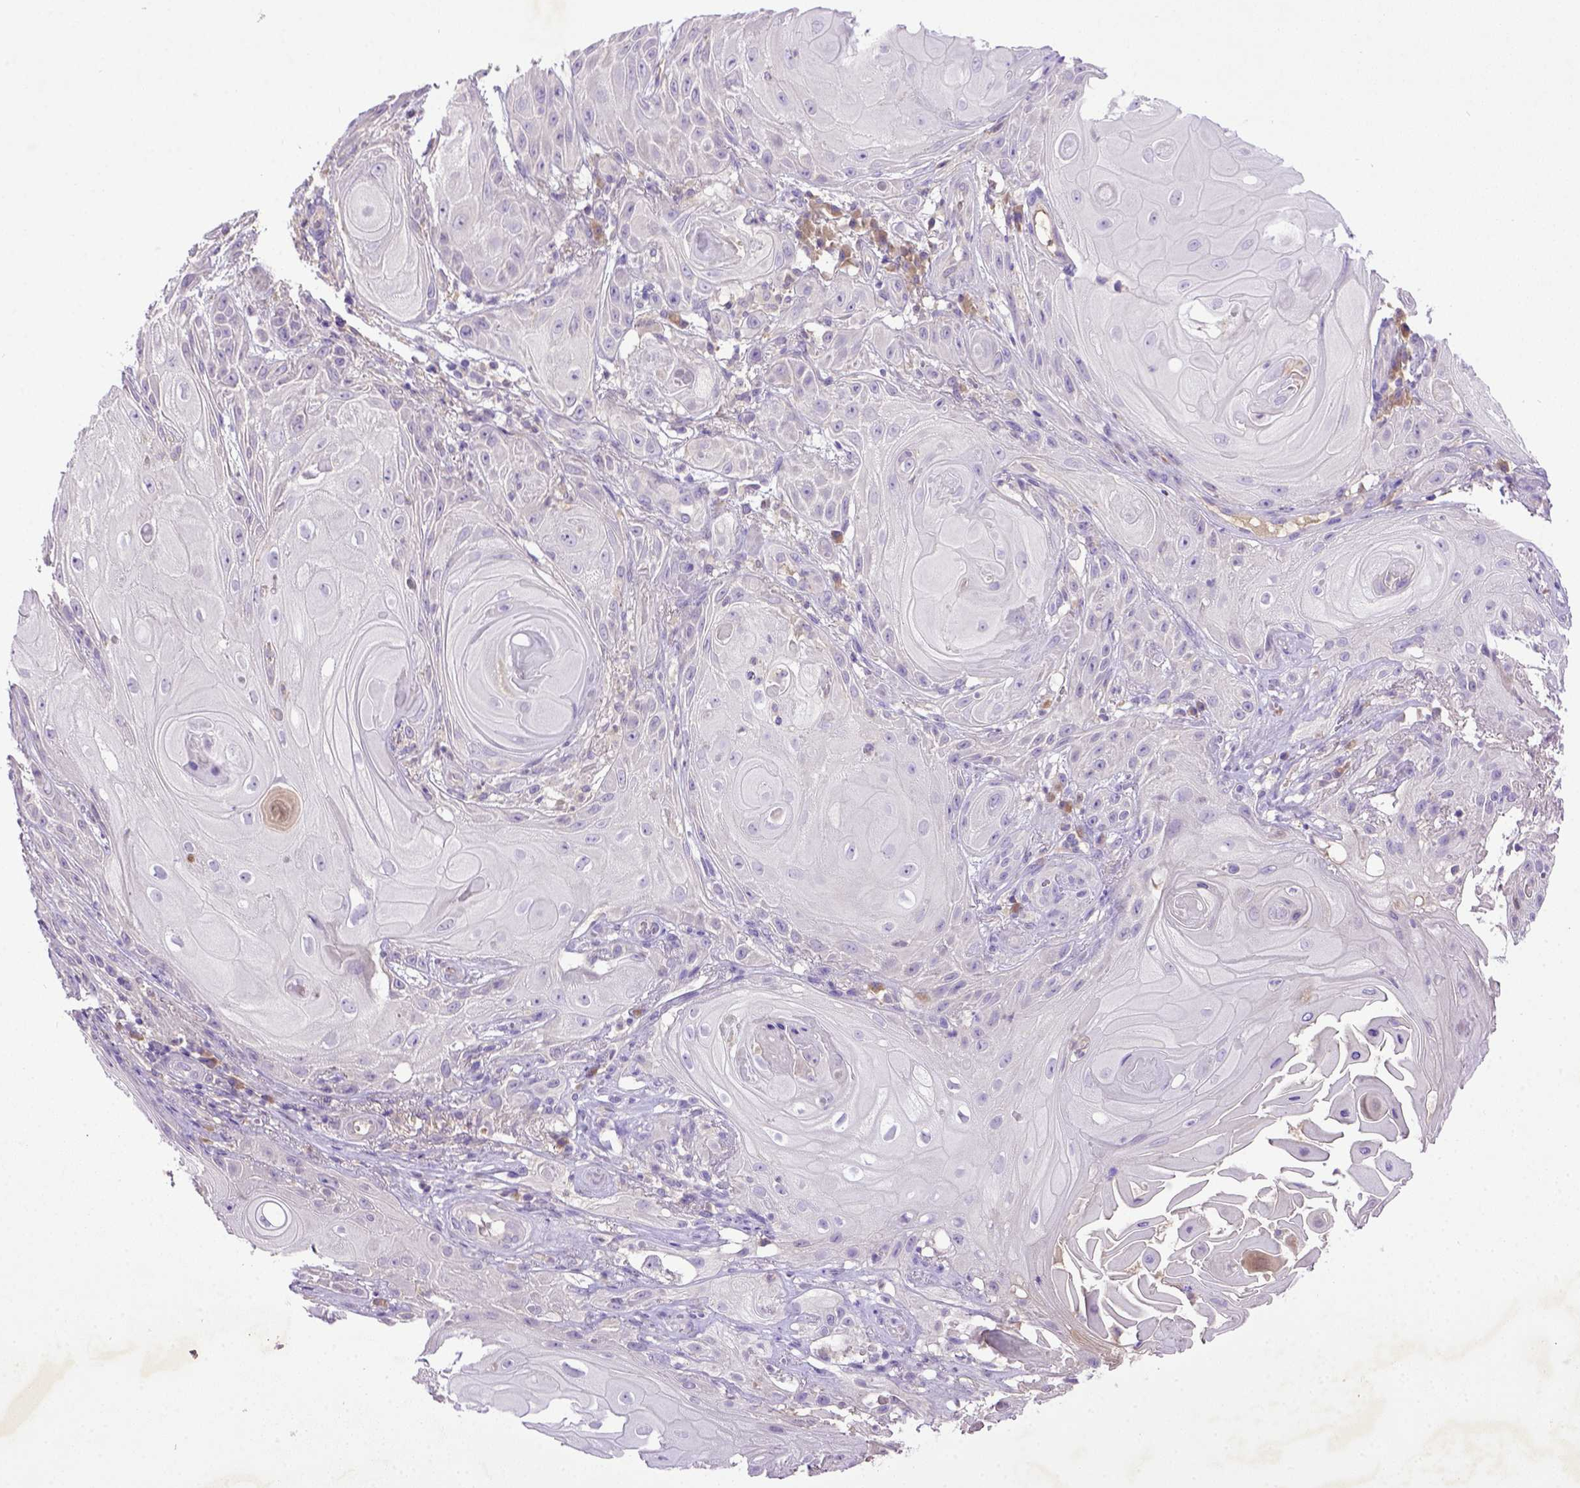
{"staining": {"intensity": "negative", "quantity": "none", "location": "none"}, "tissue": "skin cancer", "cell_type": "Tumor cells", "image_type": "cancer", "snomed": [{"axis": "morphology", "description": "Squamous cell carcinoma, NOS"}, {"axis": "topography", "description": "Skin"}], "caption": "DAB immunohistochemical staining of skin squamous cell carcinoma demonstrates no significant expression in tumor cells.", "gene": "DEPDC1B", "patient": {"sex": "male", "age": 62}}